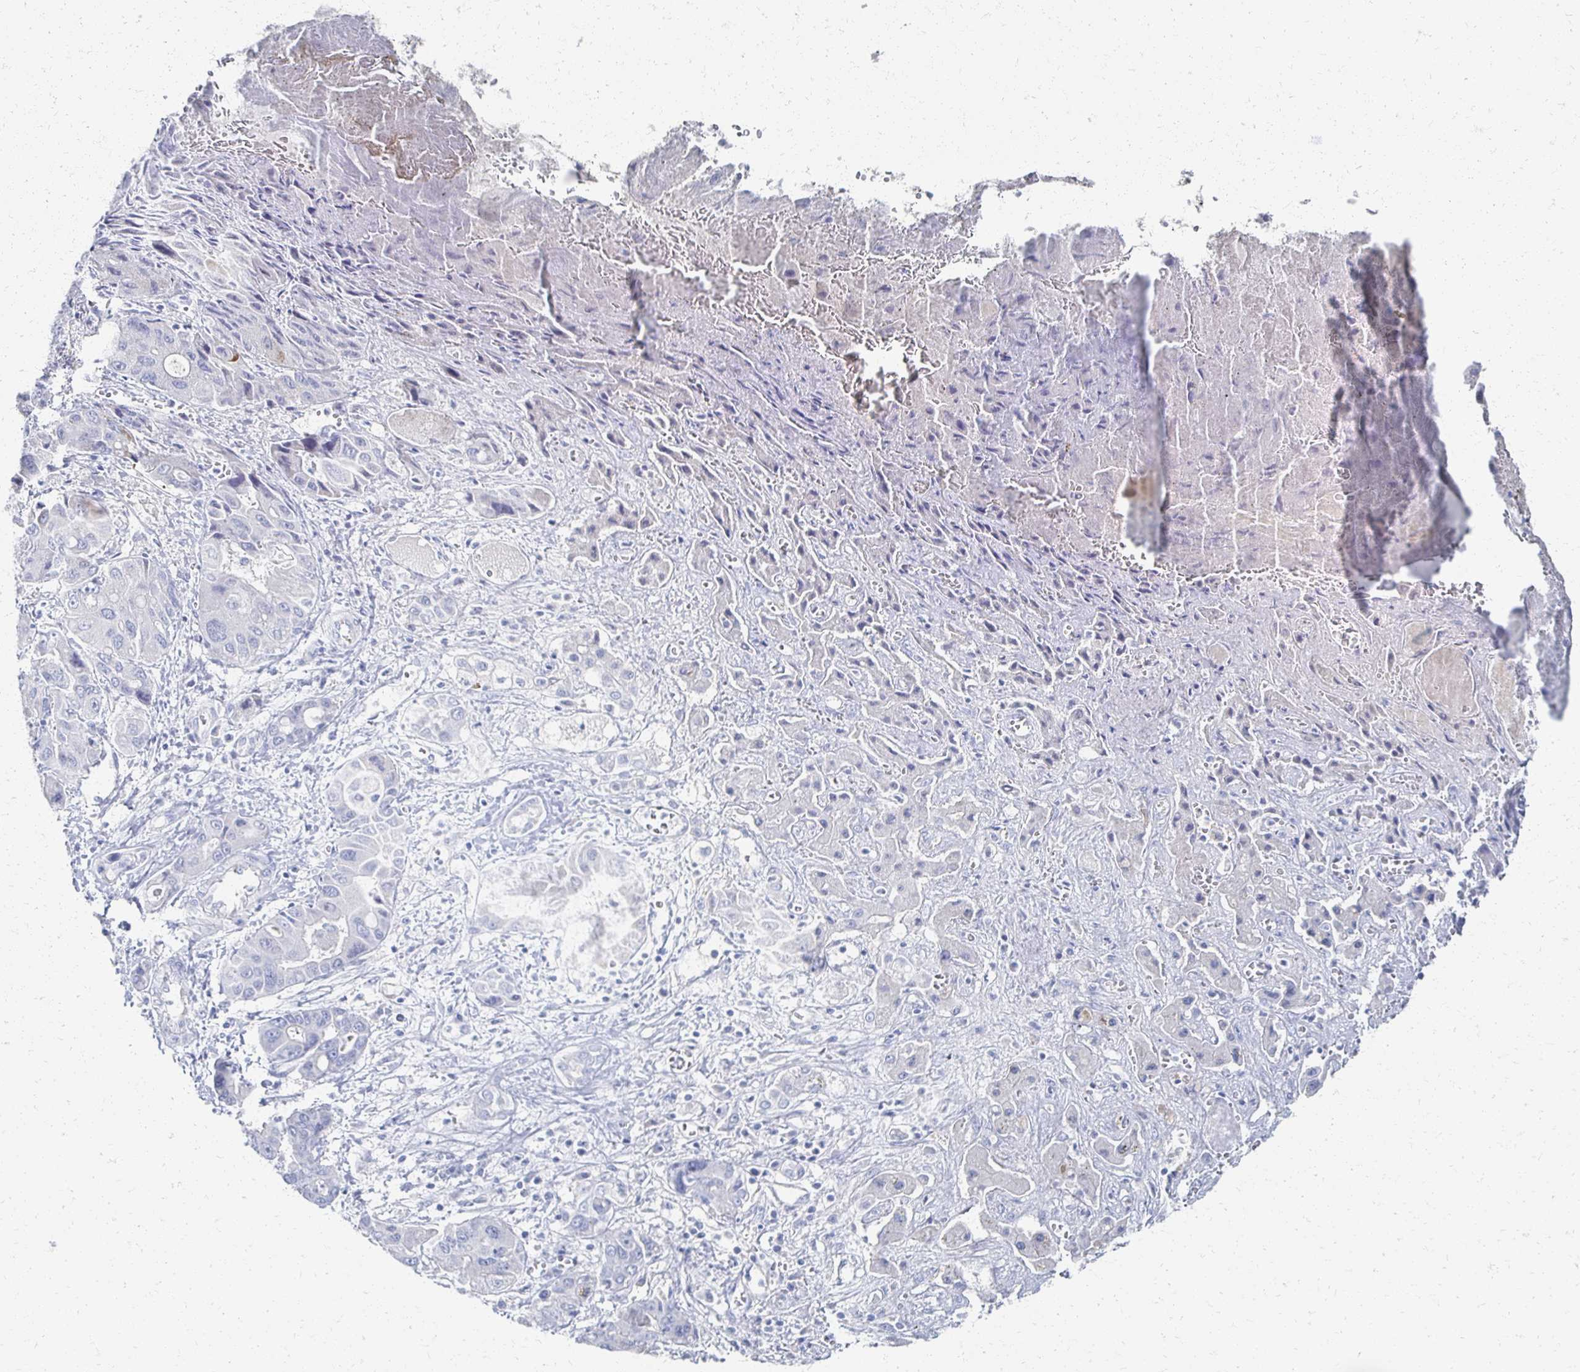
{"staining": {"intensity": "negative", "quantity": "none", "location": "none"}, "tissue": "liver cancer", "cell_type": "Tumor cells", "image_type": "cancer", "snomed": [{"axis": "morphology", "description": "Cholangiocarcinoma"}, {"axis": "topography", "description": "Liver"}], "caption": "This histopathology image is of liver cancer stained with immunohistochemistry to label a protein in brown with the nuclei are counter-stained blue. There is no staining in tumor cells.", "gene": "PRR20A", "patient": {"sex": "male", "age": 67}}